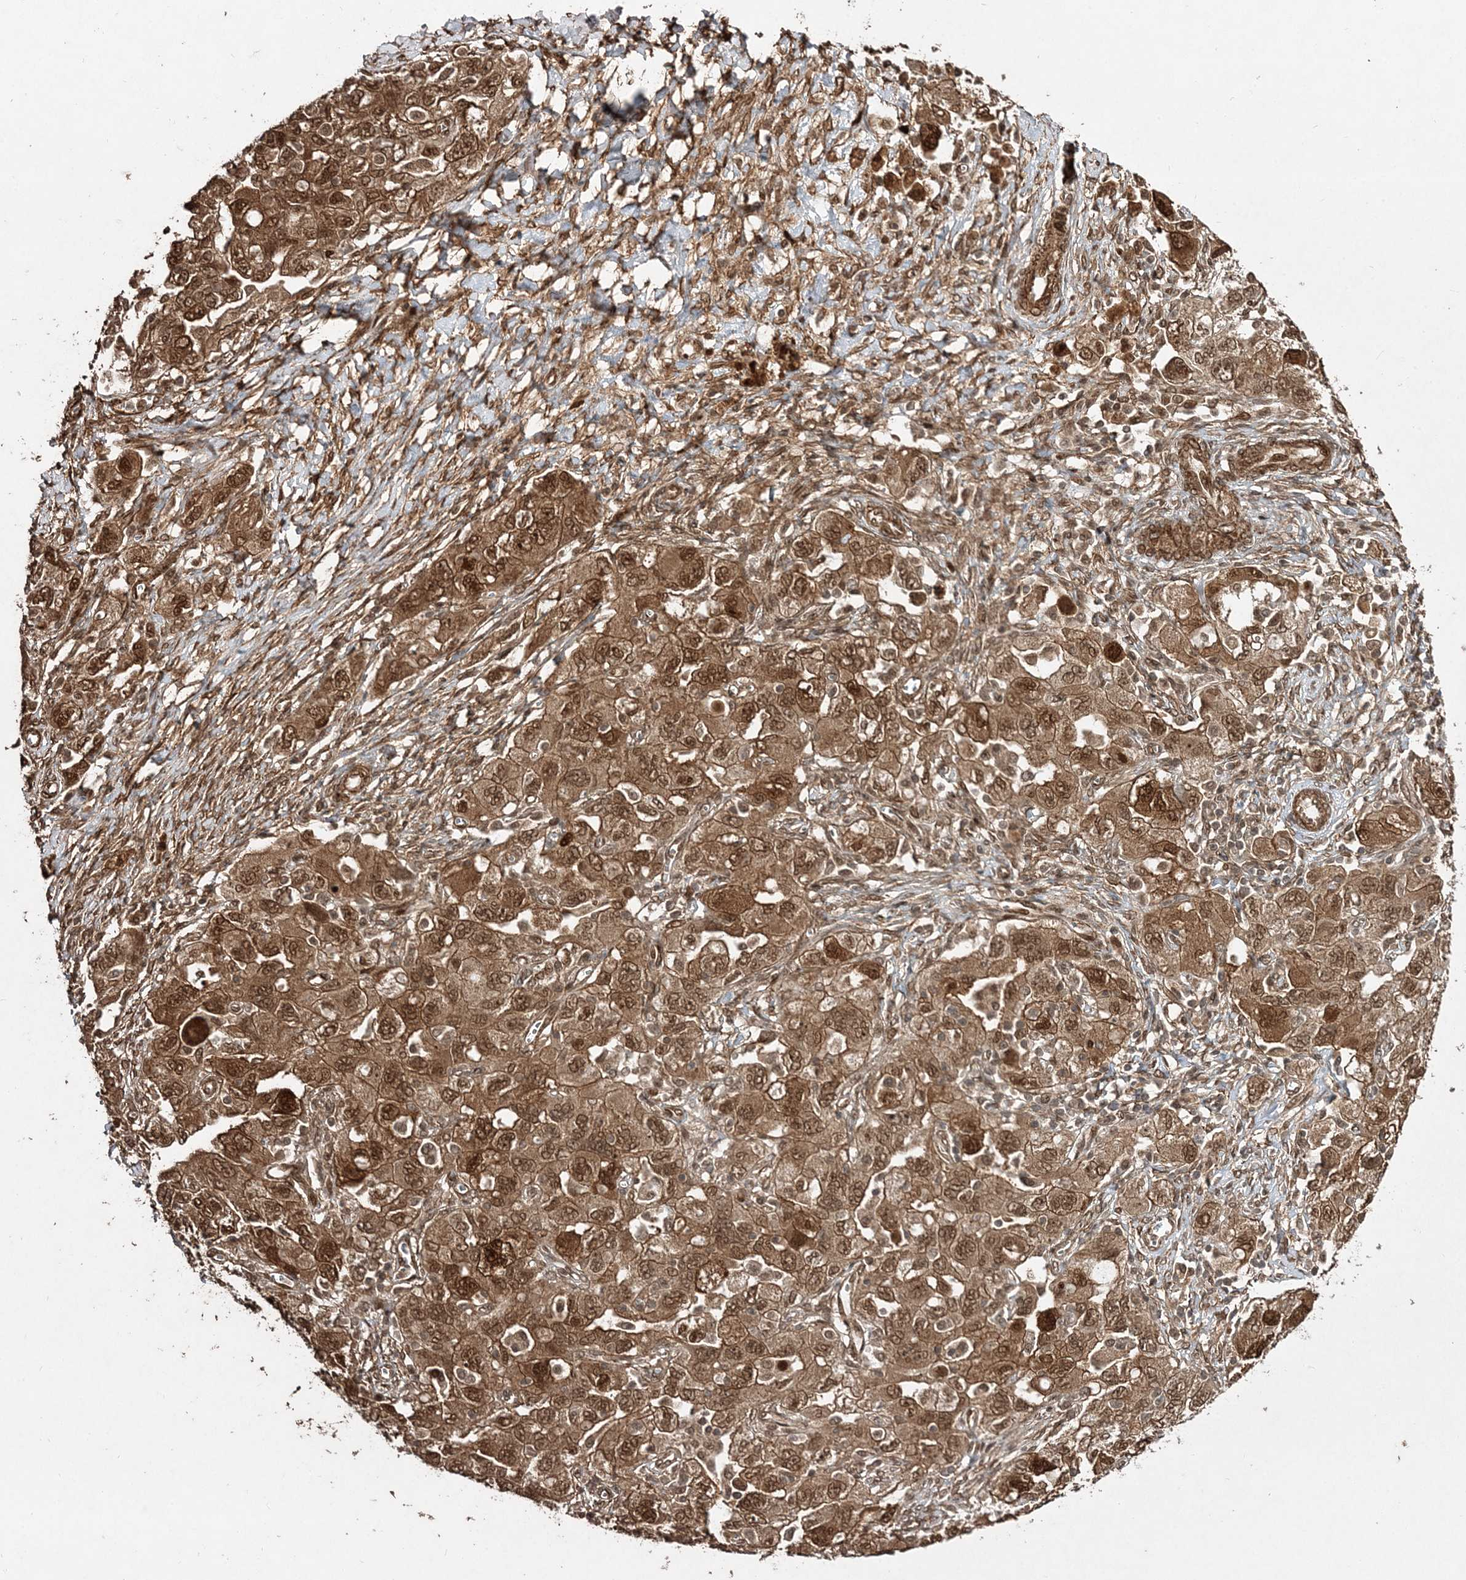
{"staining": {"intensity": "moderate", "quantity": ">75%", "location": "cytoplasmic/membranous,nuclear"}, "tissue": "ovarian cancer", "cell_type": "Tumor cells", "image_type": "cancer", "snomed": [{"axis": "morphology", "description": "Carcinoma, NOS"}, {"axis": "morphology", "description": "Cystadenocarcinoma, serous, NOS"}, {"axis": "topography", "description": "Ovary"}], "caption": "A brown stain shows moderate cytoplasmic/membranous and nuclear expression of a protein in ovarian carcinoma tumor cells.", "gene": "ETAA1", "patient": {"sex": "female", "age": 69}}